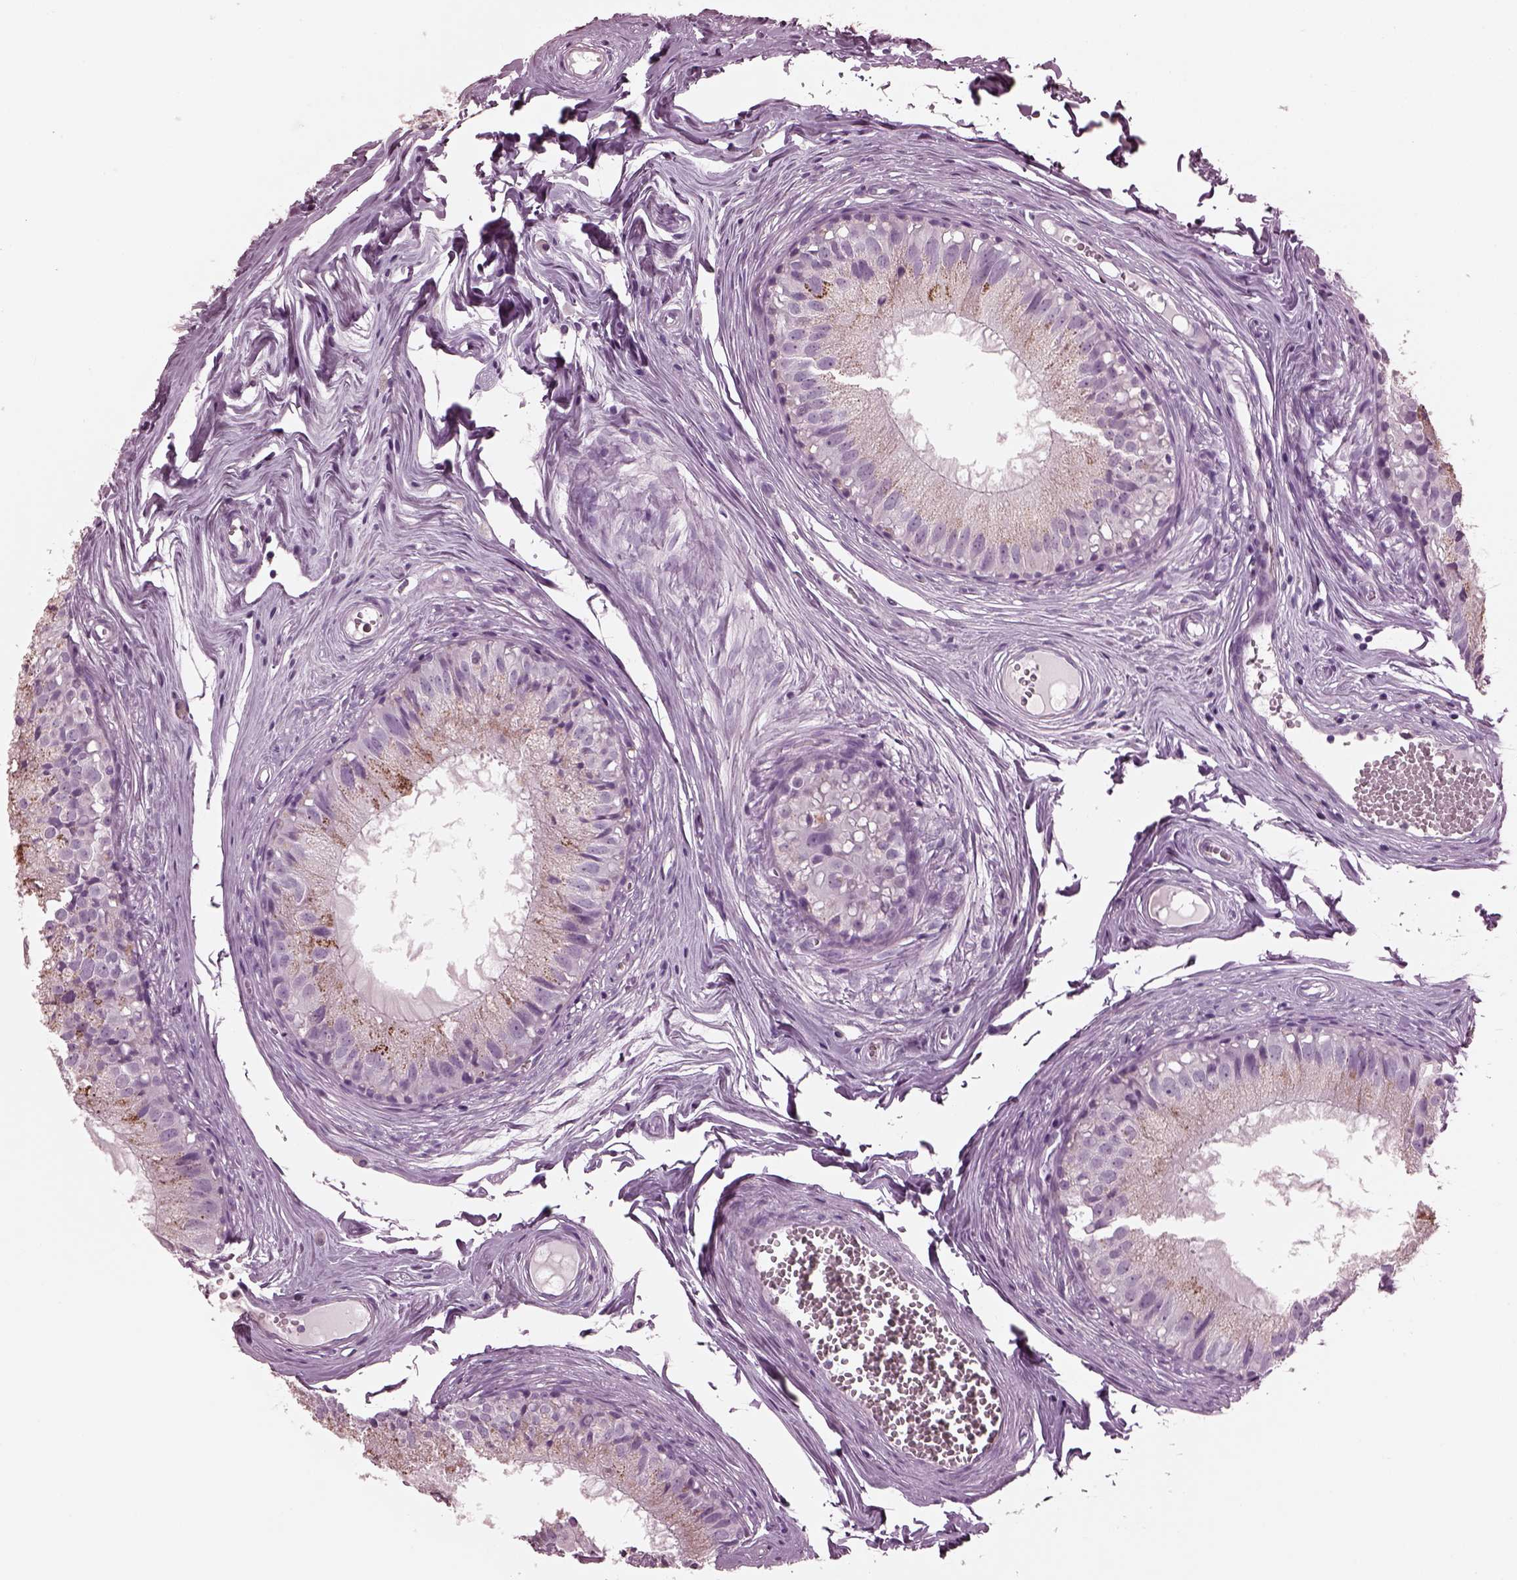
{"staining": {"intensity": "negative", "quantity": "none", "location": "none"}, "tissue": "epididymis", "cell_type": "Glandular cells", "image_type": "normal", "snomed": [{"axis": "morphology", "description": "Normal tissue, NOS"}, {"axis": "topography", "description": "Epididymis"}], "caption": "Immunohistochemistry micrograph of normal human epididymis stained for a protein (brown), which exhibits no positivity in glandular cells.", "gene": "SLAMF8", "patient": {"sex": "male", "age": 45}}